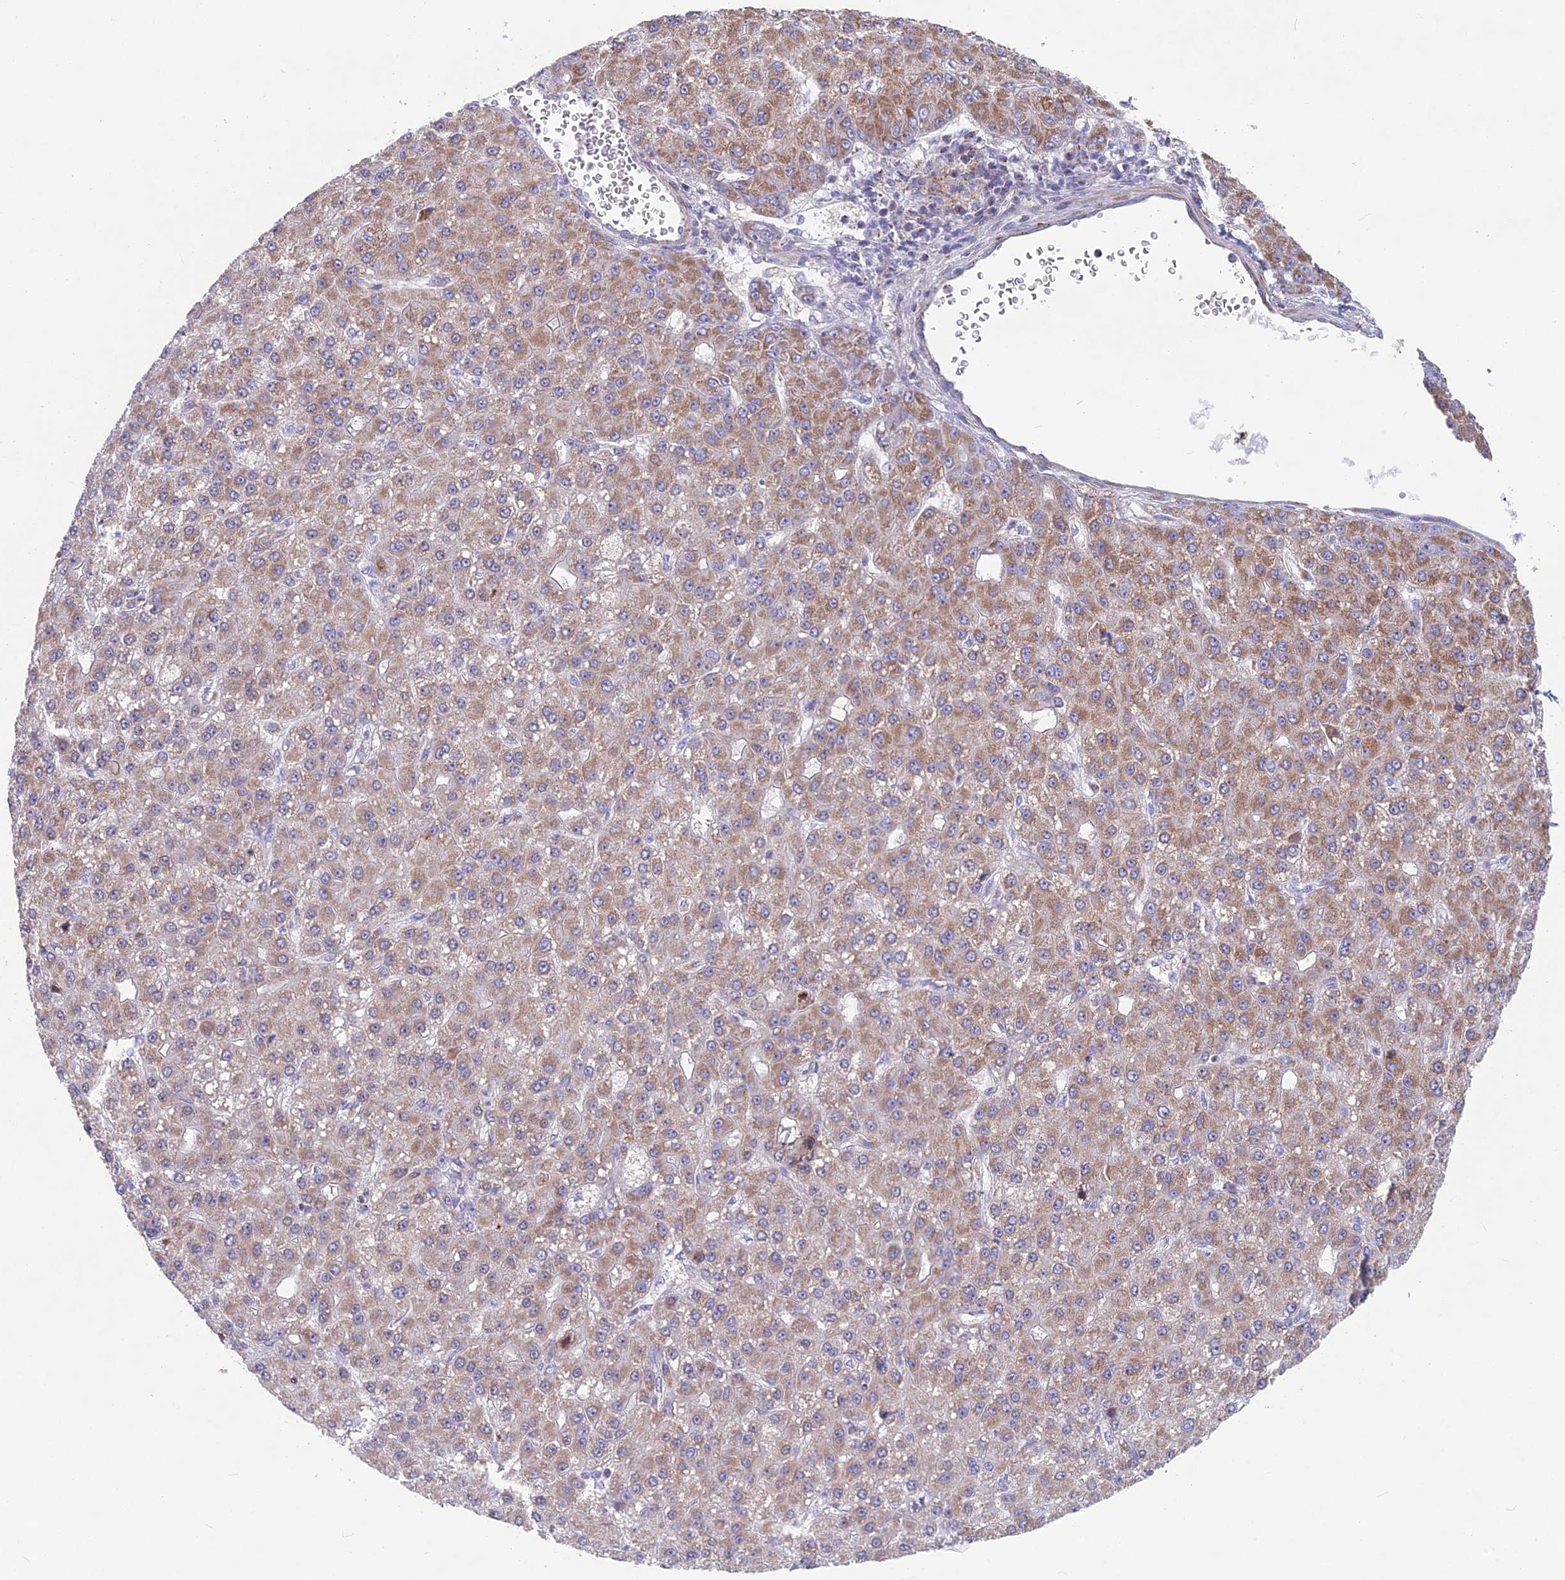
{"staining": {"intensity": "moderate", "quantity": ">75%", "location": "cytoplasmic/membranous"}, "tissue": "liver cancer", "cell_type": "Tumor cells", "image_type": "cancer", "snomed": [{"axis": "morphology", "description": "Carcinoma, Hepatocellular, NOS"}, {"axis": "topography", "description": "Liver"}], "caption": "A brown stain shows moderate cytoplasmic/membranous expression of a protein in human liver hepatocellular carcinoma tumor cells.", "gene": "CS", "patient": {"sex": "male", "age": 67}}